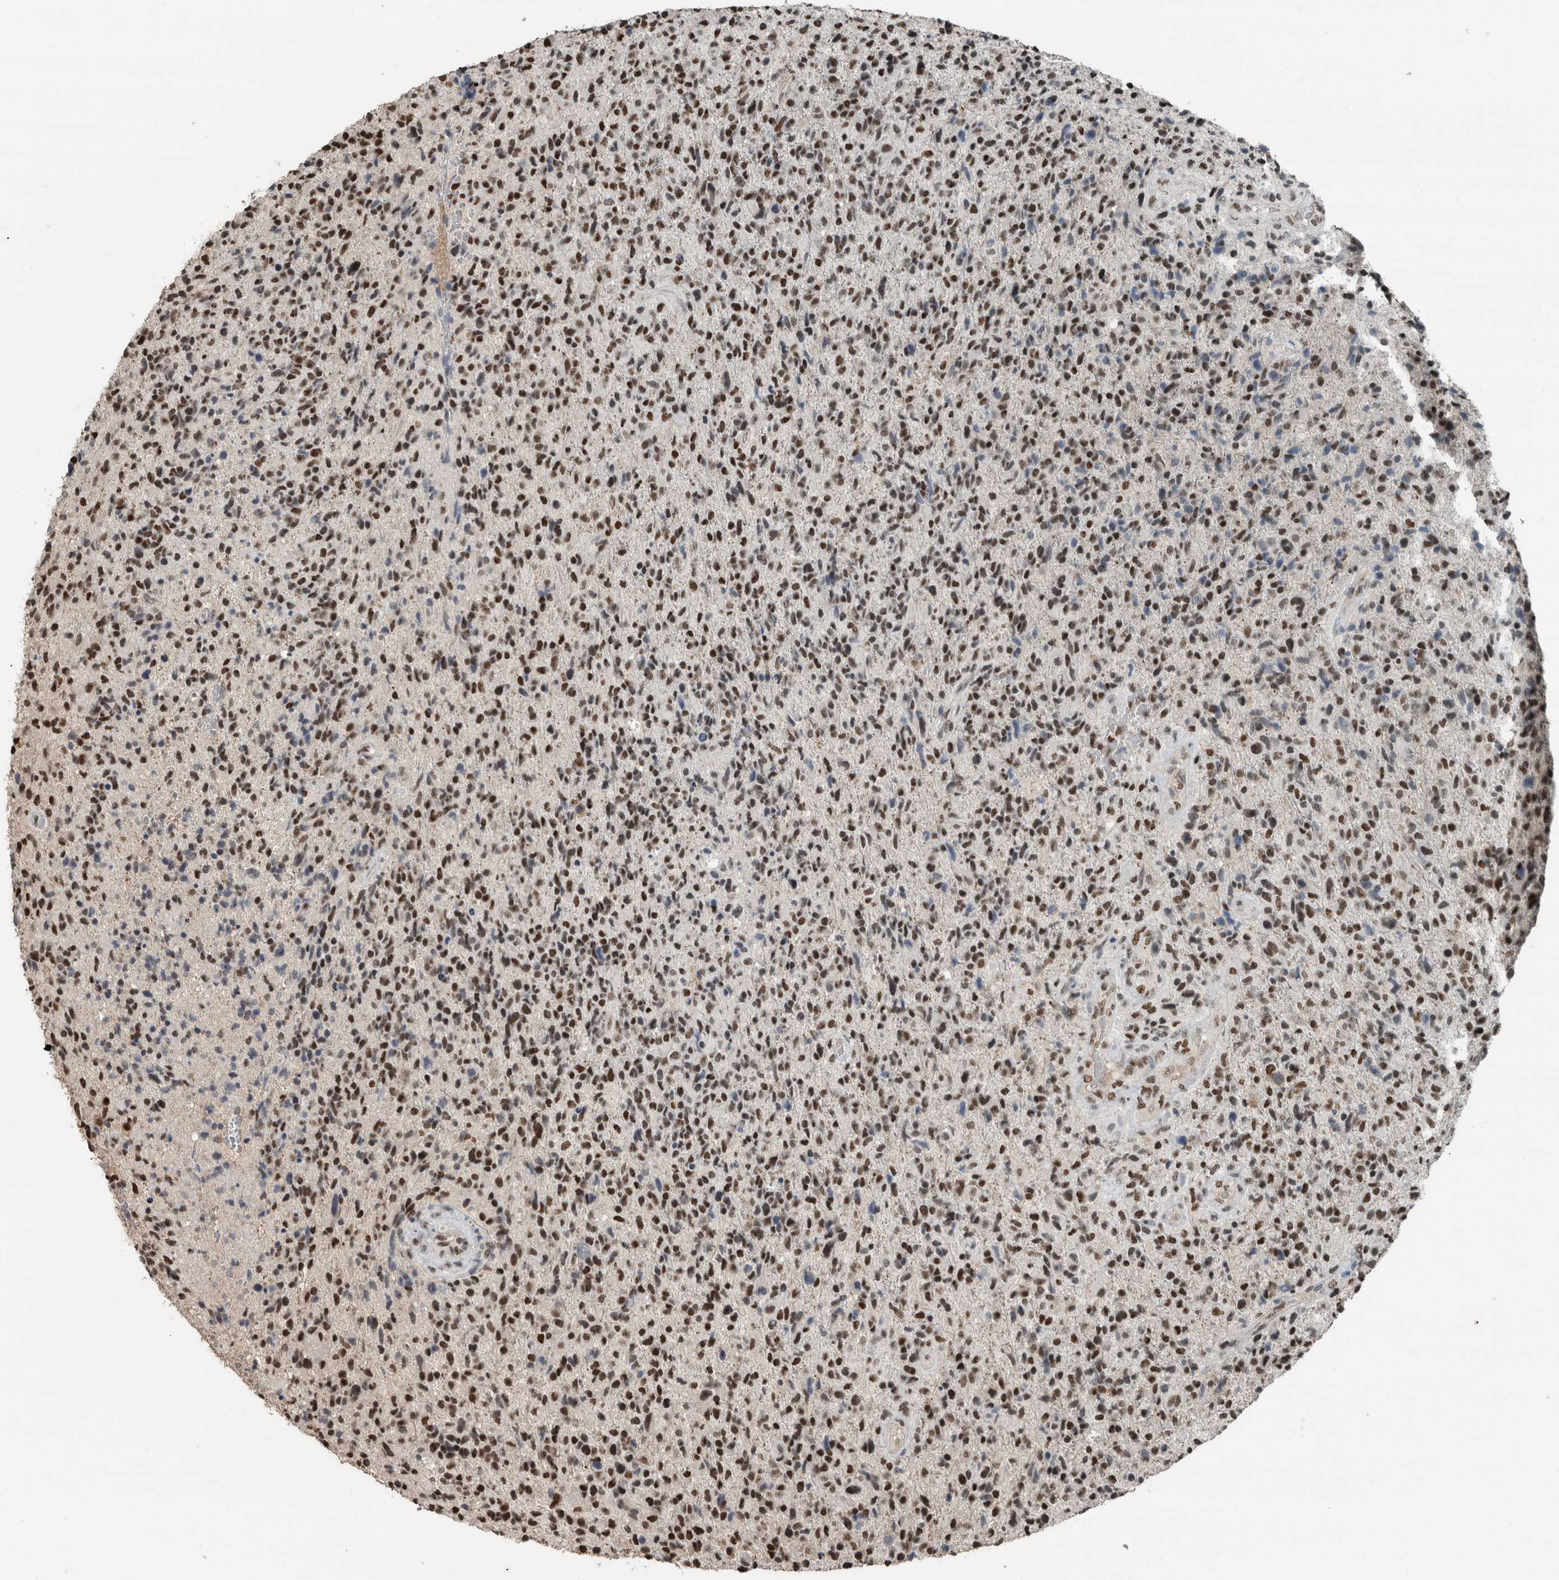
{"staining": {"intensity": "strong", "quantity": ">75%", "location": "nuclear"}, "tissue": "glioma", "cell_type": "Tumor cells", "image_type": "cancer", "snomed": [{"axis": "morphology", "description": "Glioma, malignant, High grade"}, {"axis": "topography", "description": "Brain"}], "caption": "There is high levels of strong nuclear expression in tumor cells of glioma, as demonstrated by immunohistochemical staining (brown color).", "gene": "ZNF24", "patient": {"sex": "male", "age": 72}}